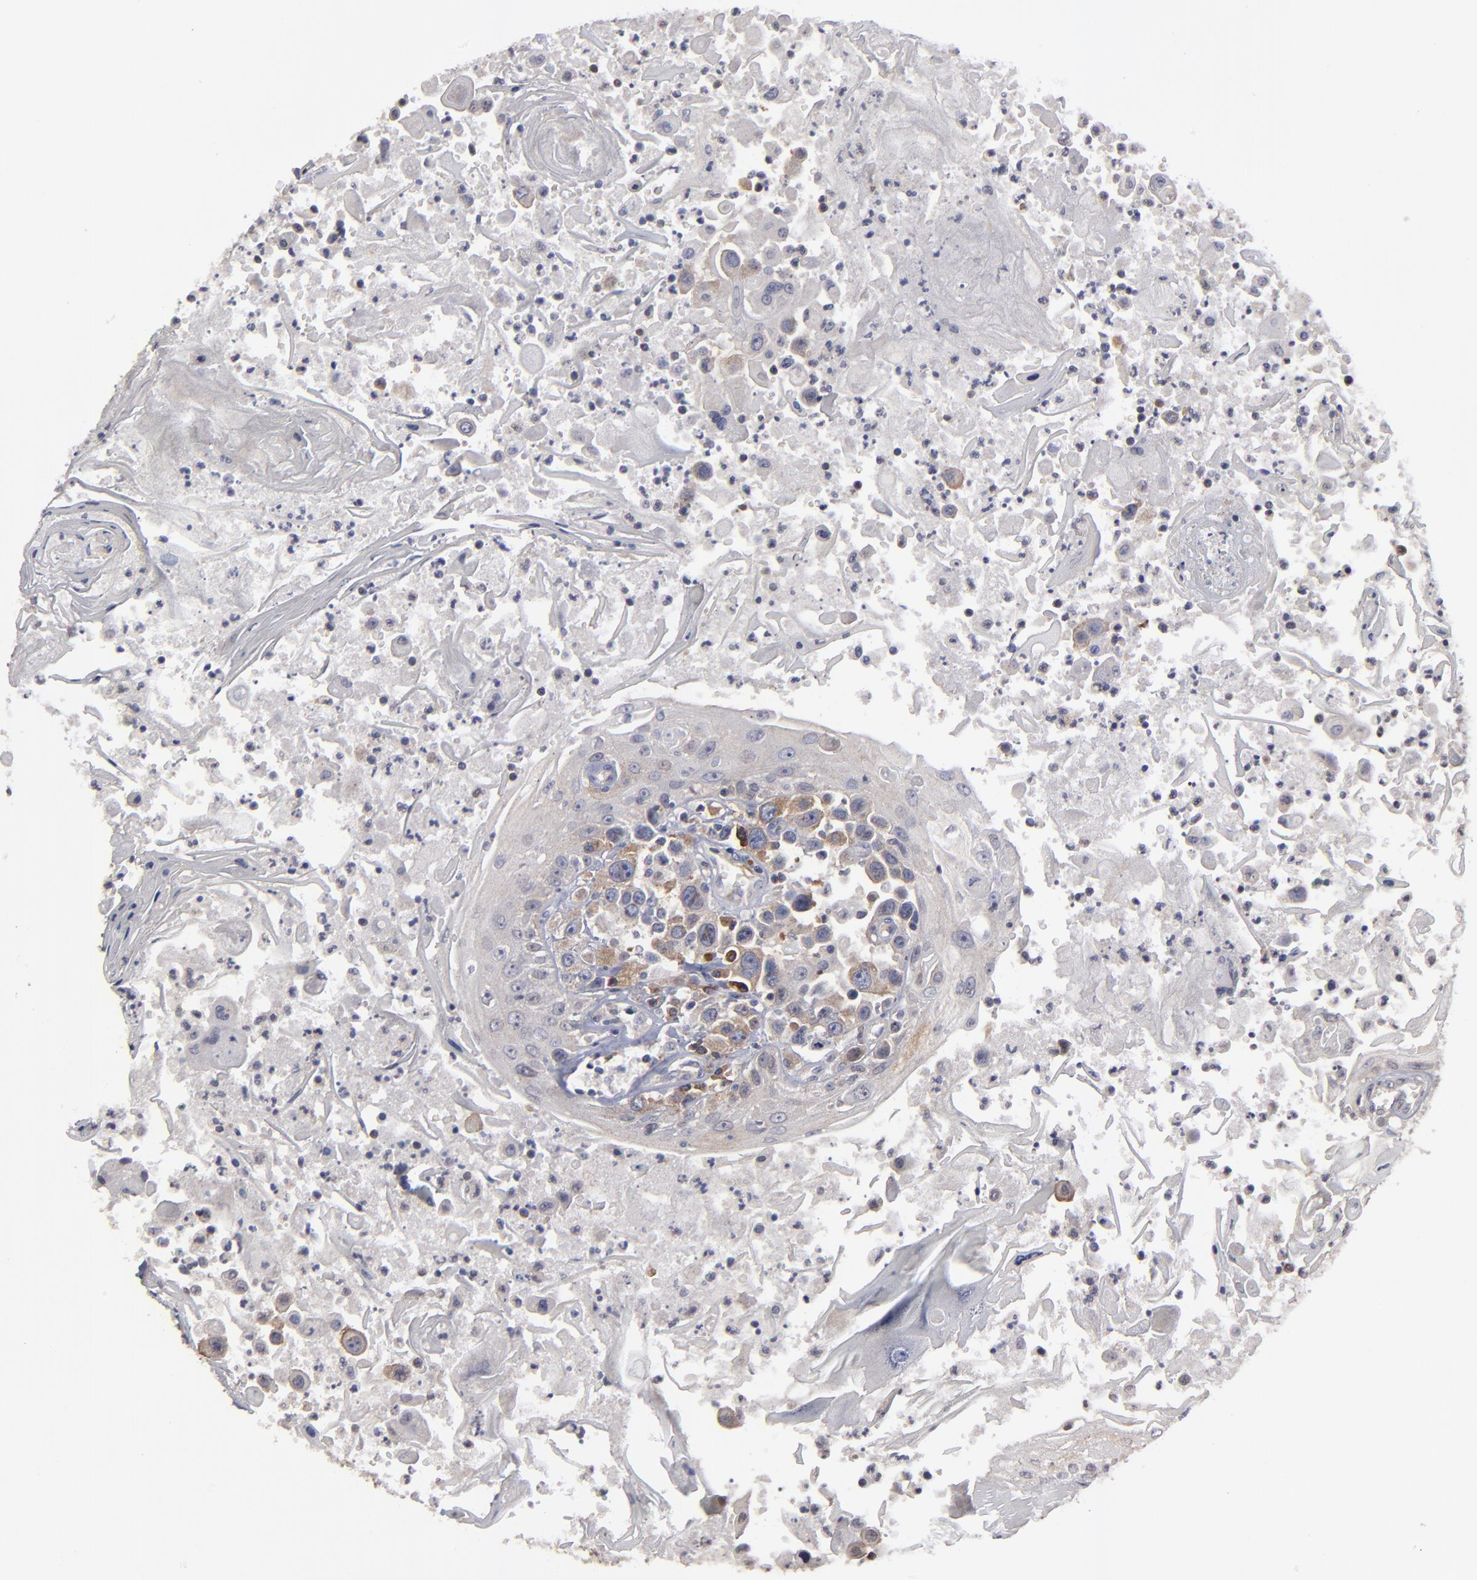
{"staining": {"intensity": "moderate", "quantity": "25%-75%", "location": "cytoplasmic/membranous"}, "tissue": "head and neck cancer", "cell_type": "Tumor cells", "image_type": "cancer", "snomed": [{"axis": "morphology", "description": "Squamous cell carcinoma, NOS"}, {"axis": "topography", "description": "Oral tissue"}, {"axis": "topography", "description": "Head-Neck"}], "caption": "Head and neck cancer stained with a brown dye reveals moderate cytoplasmic/membranous positive positivity in about 25%-75% of tumor cells.", "gene": "CEP97", "patient": {"sex": "female", "age": 76}}